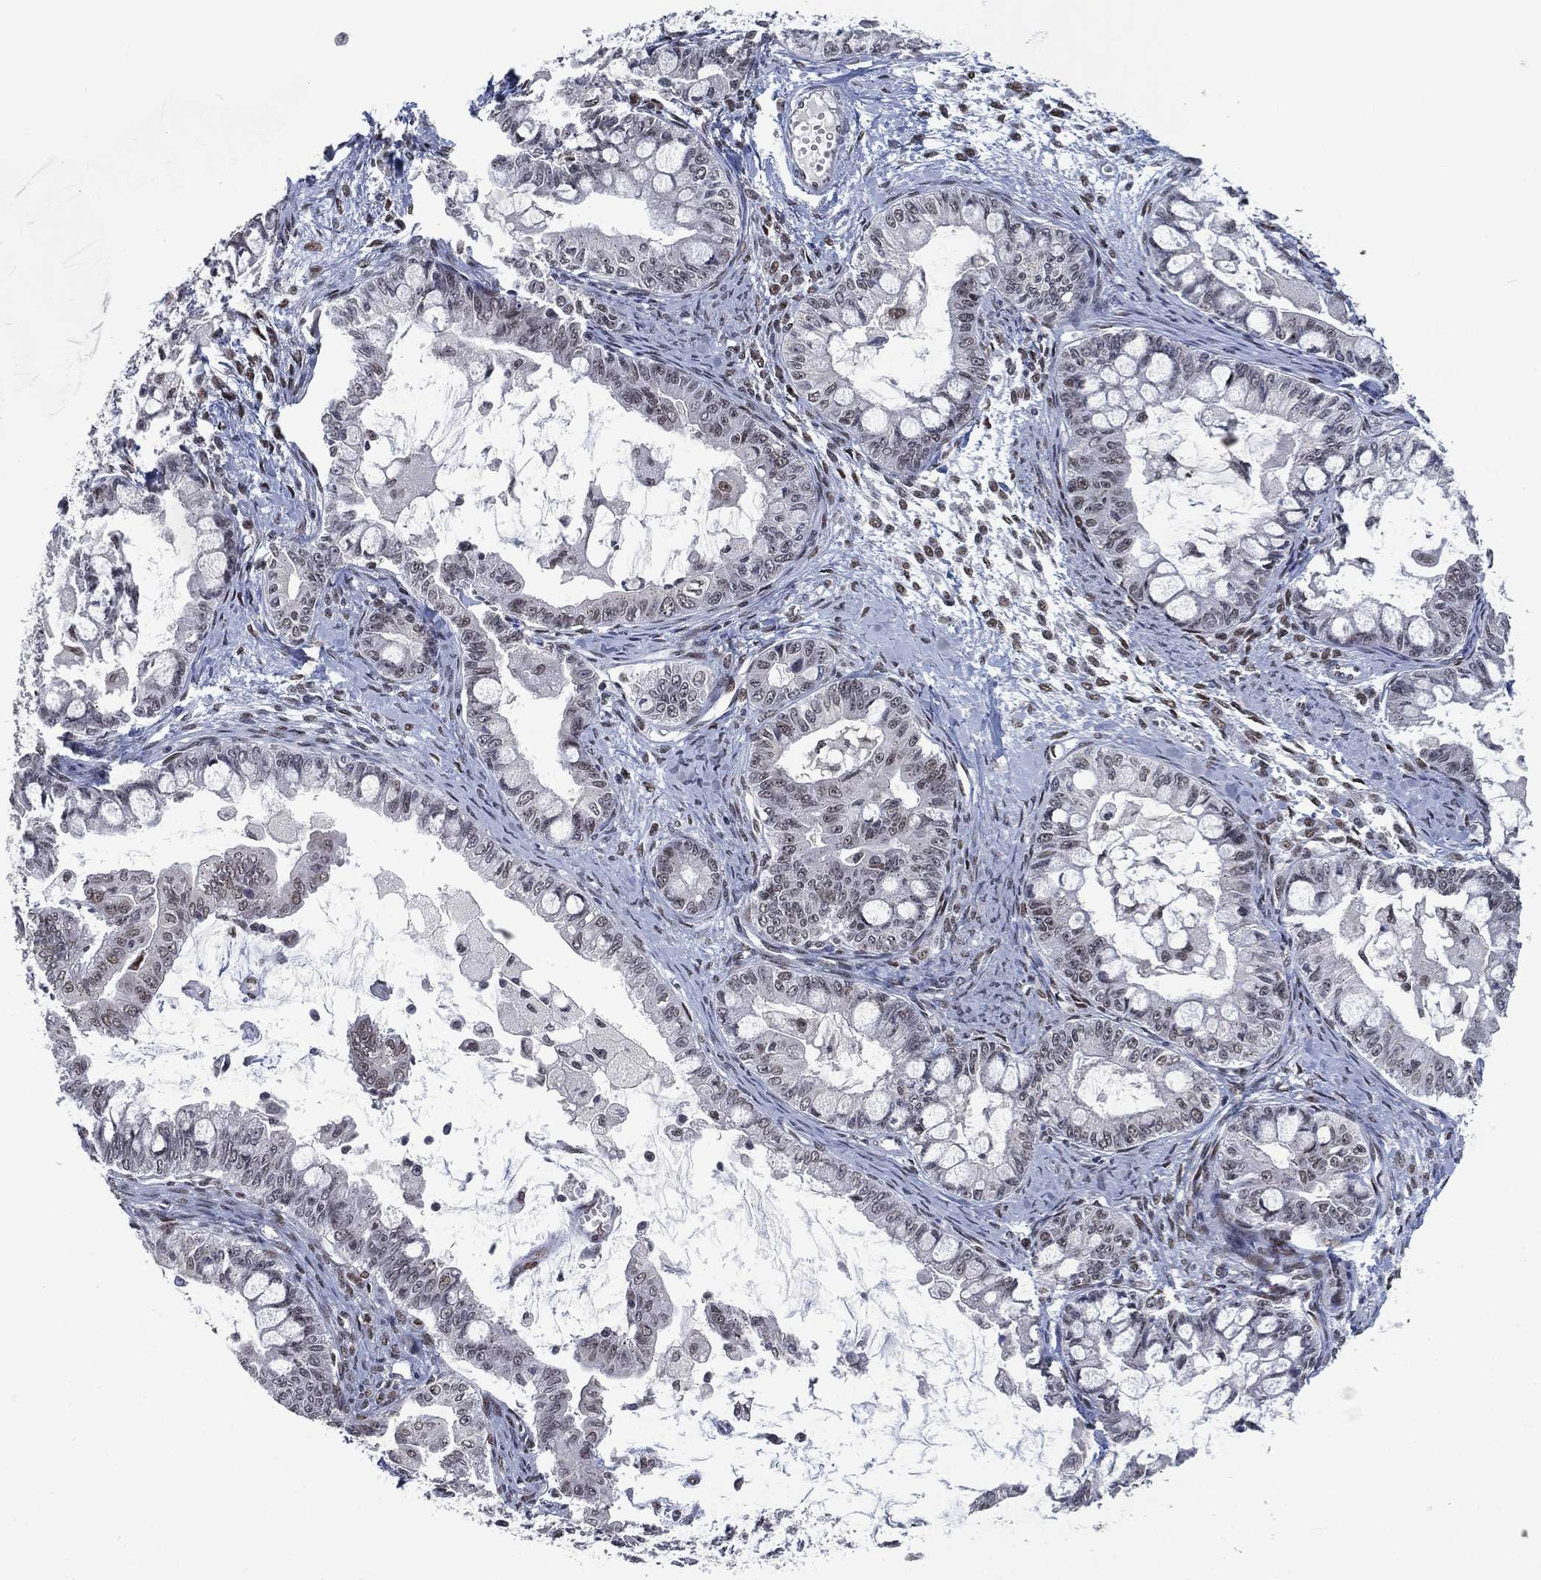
{"staining": {"intensity": "negative", "quantity": "none", "location": "none"}, "tissue": "ovarian cancer", "cell_type": "Tumor cells", "image_type": "cancer", "snomed": [{"axis": "morphology", "description": "Cystadenocarcinoma, mucinous, NOS"}, {"axis": "topography", "description": "Ovary"}], "caption": "Tumor cells are negative for protein expression in human ovarian cancer.", "gene": "YLPM1", "patient": {"sex": "female", "age": 63}}